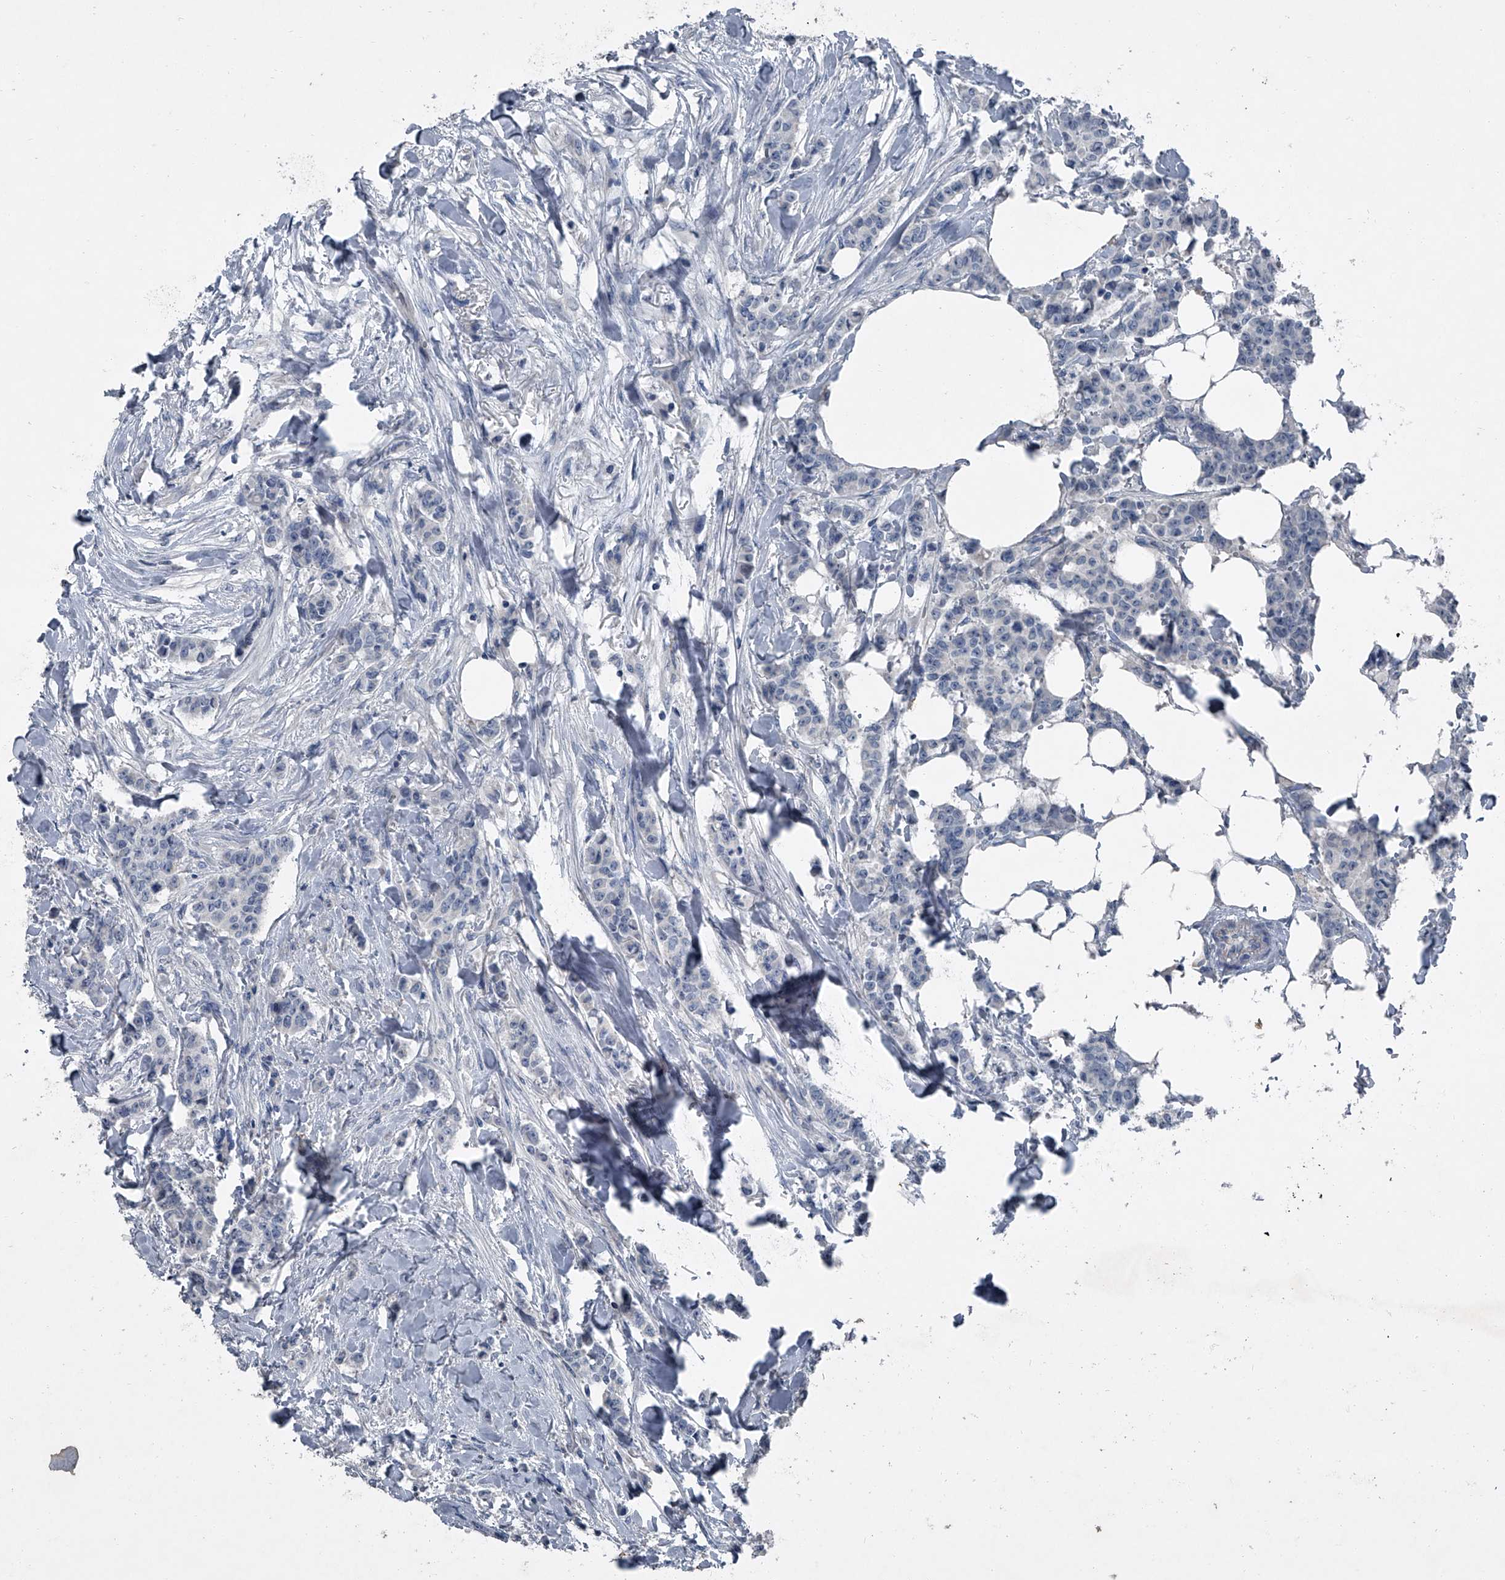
{"staining": {"intensity": "negative", "quantity": "none", "location": "none"}, "tissue": "breast cancer", "cell_type": "Tumor cells", "image_type": "cancer", "snomed": [{"axis": "morphology", "description": "Duct carcinoma"}, {"axis": "topography", "description": "Breast"}], "caption": "A high-resolution photomicrograph shows immunohistochemistry (IHC) staining of breast infiltrating ductal carcinoma, which exhibits no significant expression in tumor cells.", "gene": "HEPHL1", "patient": {"sex": "female", "age": 40}}